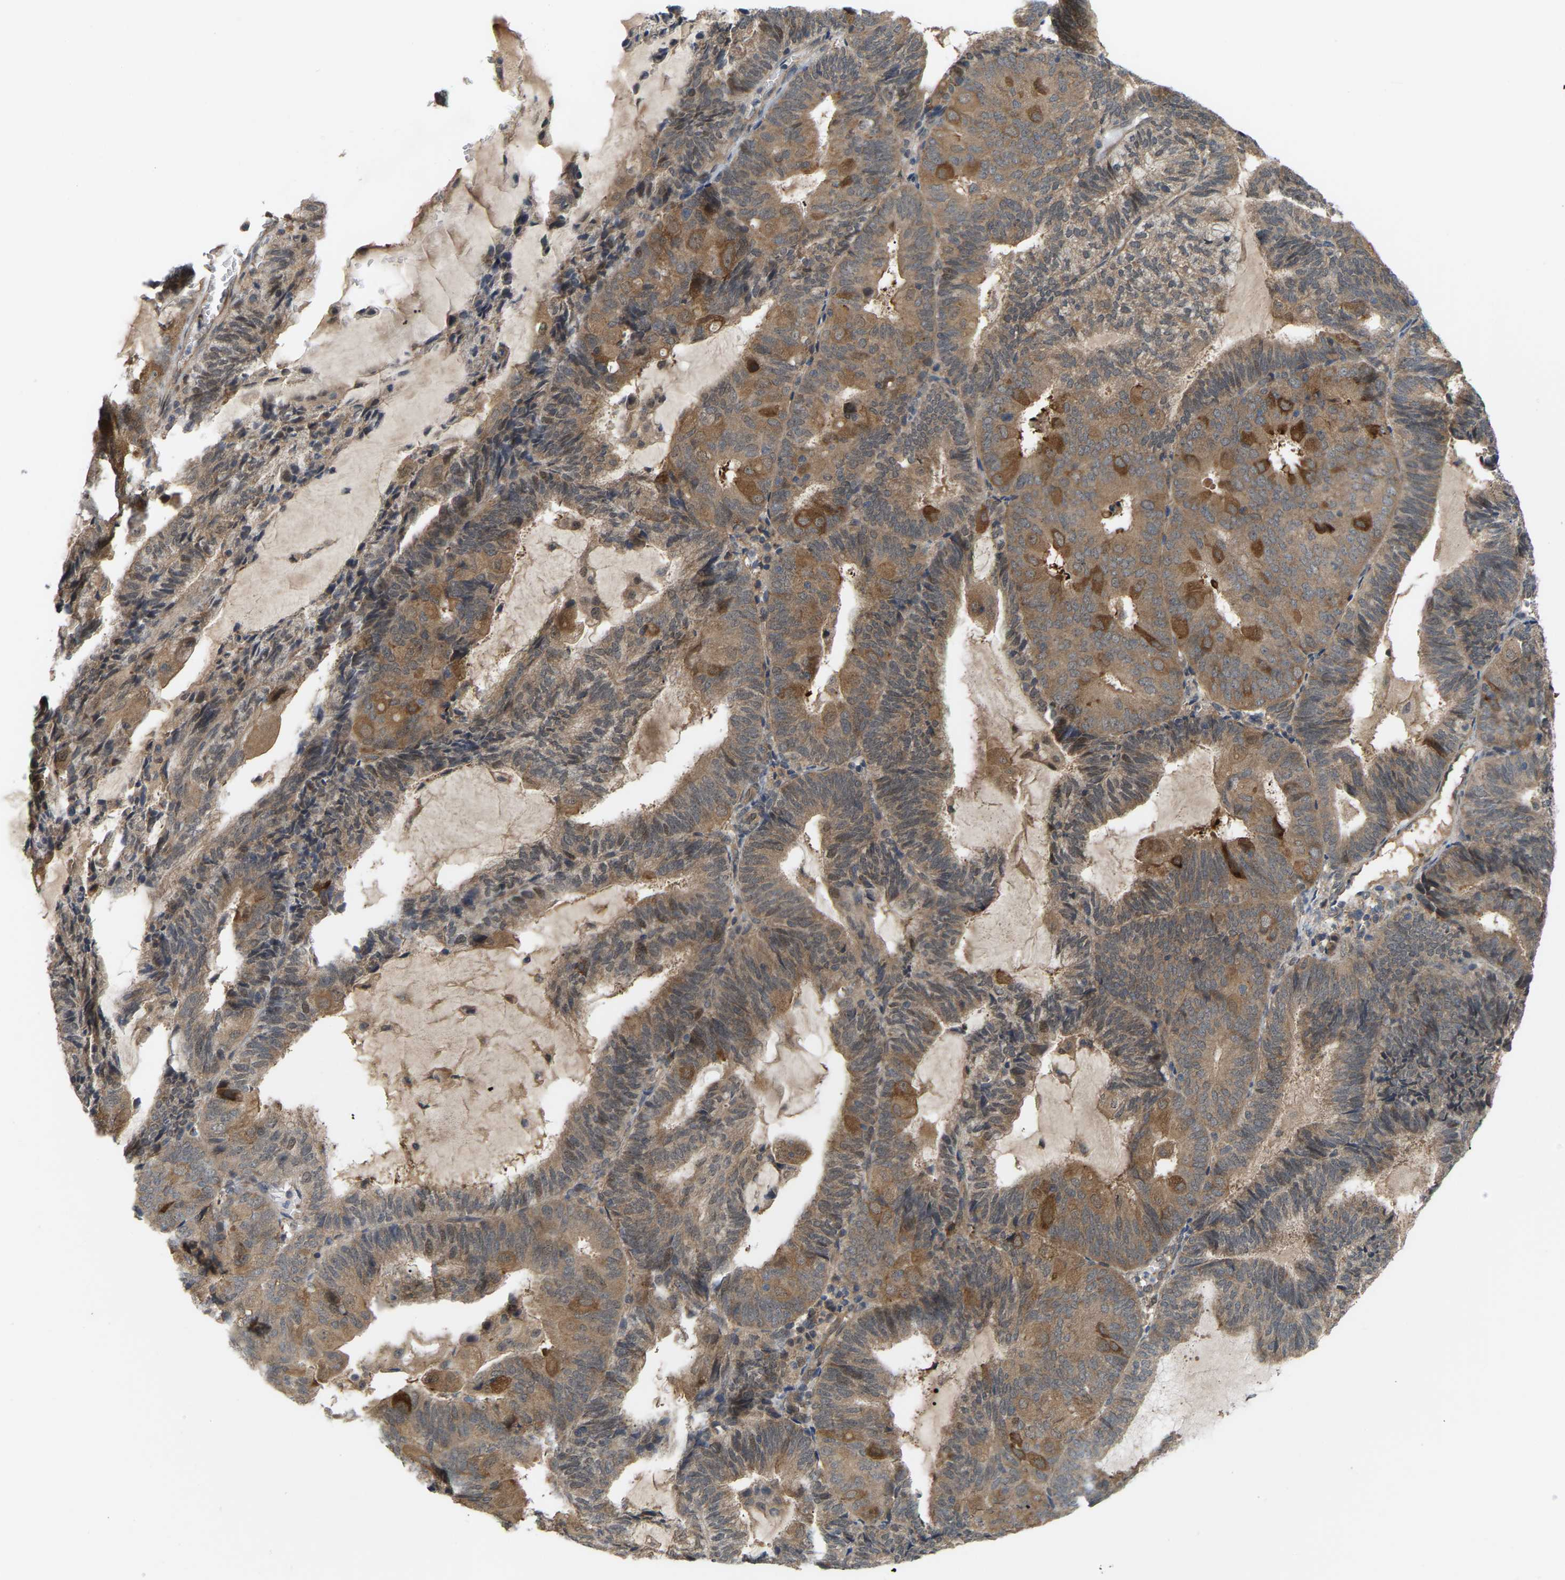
{"staining": {"intensity": "moderate", "quantity": ">75%", "location": "cytoplasmic/membranous"}, "tissue": "endometrial cancer", "cell_type": "Tumor cells", "image_type": "cancer", "snomed": [{"axis": "morphology", "description": "Adenocarcinoma, NOS"}, {"axis": "topography", "description": "Endometrium"}], "caption": "Protein staining by IHC shows moderate cytoplasmic/membranous positivity in about >75% of tumor cells in endometrial adenocarcinoma. (brown staining indicates protein expression, while blue staining denotes nuclei).", "gene": "CROT", "patient": {"sex": "female", "age": 81}}